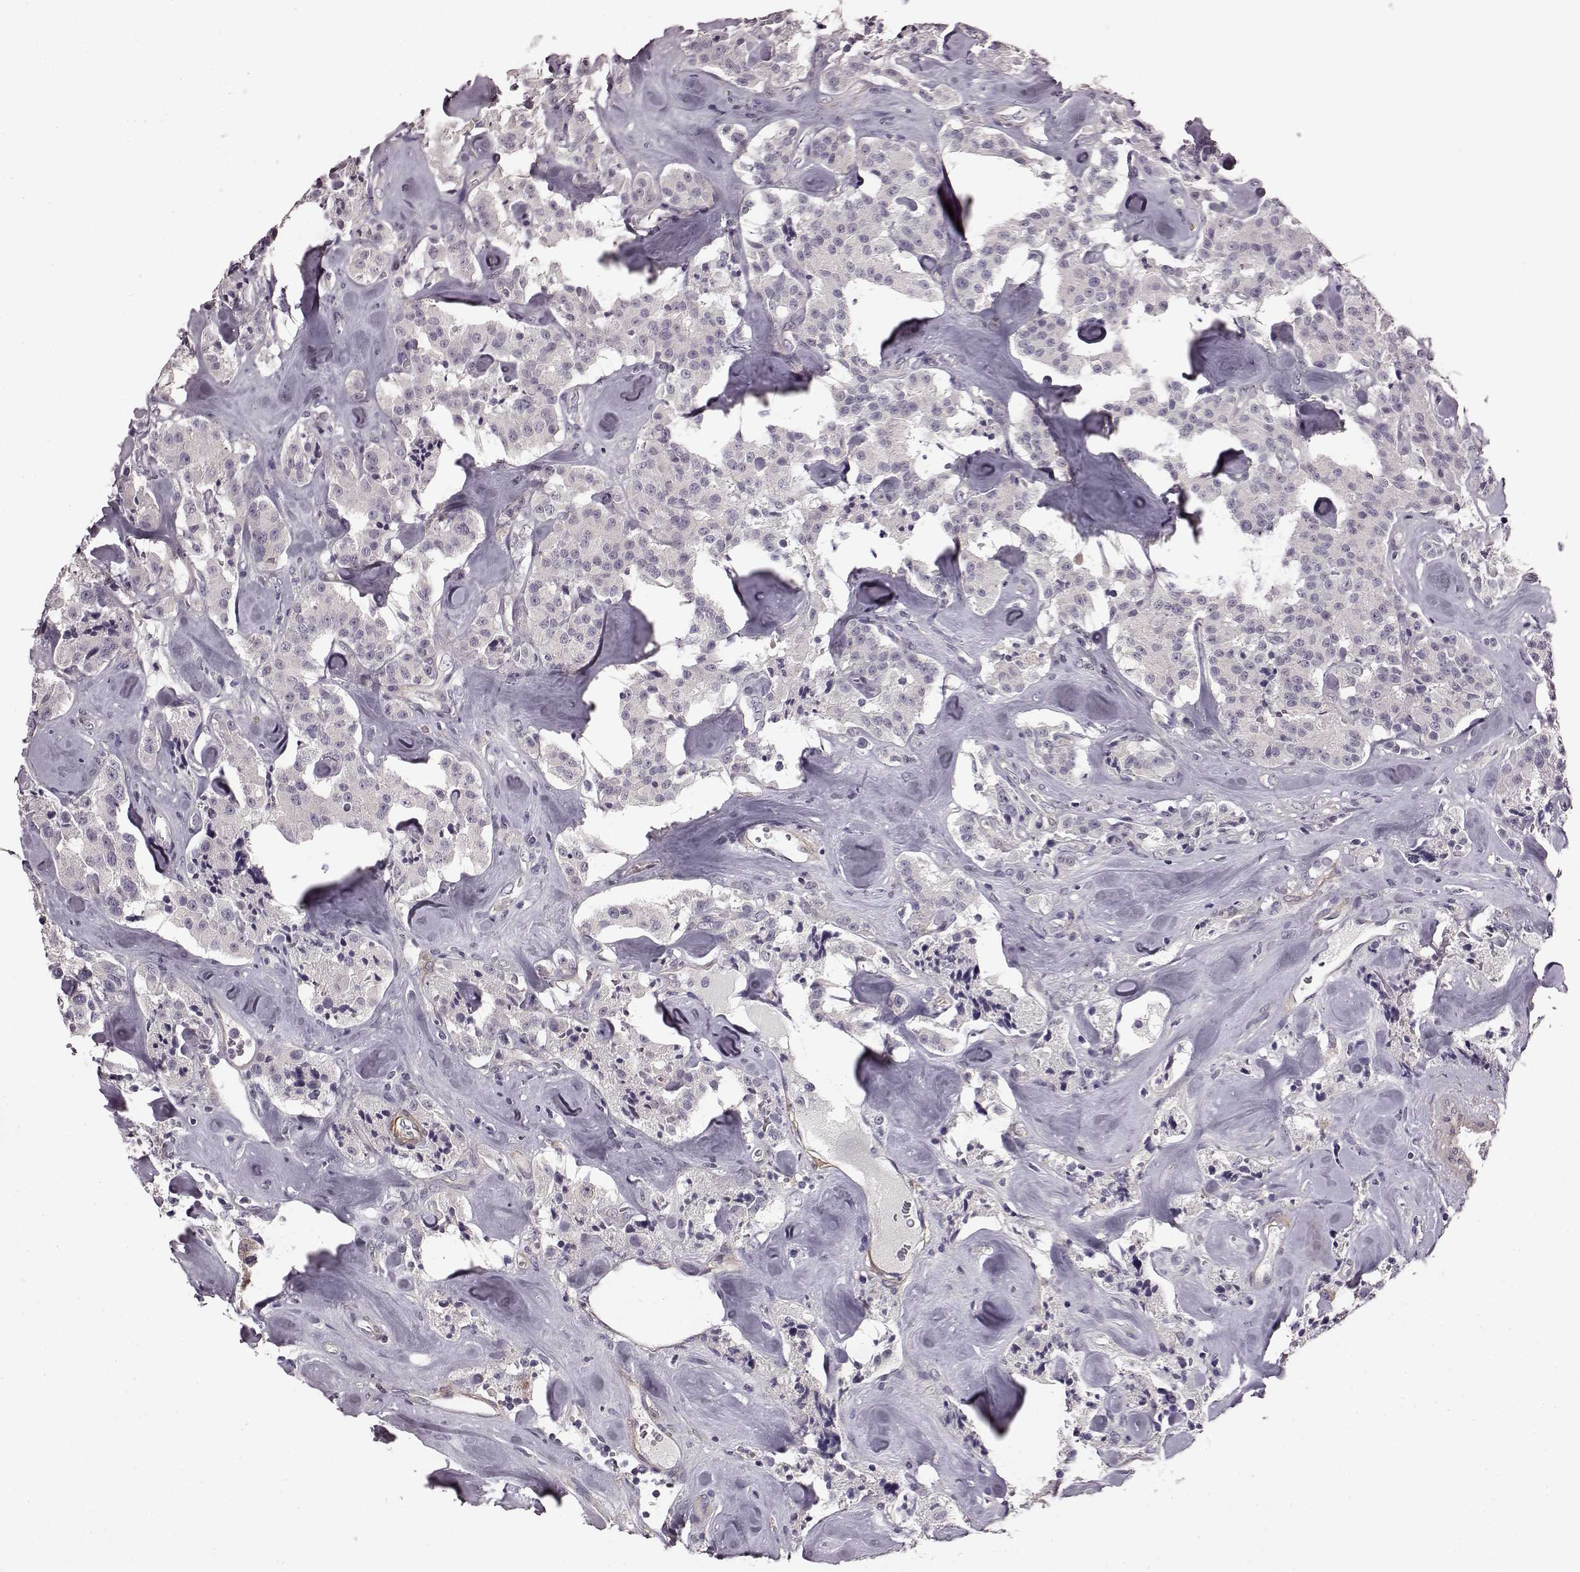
{"staining": {"intensity": "negative", "quantity": "none", "location": "none"}, "tissue": "carcinoid", "cell_type": "Tumor cells", "image_type": "cancer", "snomed": [{"axis": "morphology", "description": "Carcinoid, malignant, NOS"}, {"axis": "topography", "description": "Pancreas"}], "caption": "Immunohistochemistry (IHC) micrograph of neoplastic tissue: human carcinoid stained with DAB reveals no significant protein expression in tumor cells.", "gene": "GRK1", "patient": {"sex": "male", "age": 41}}